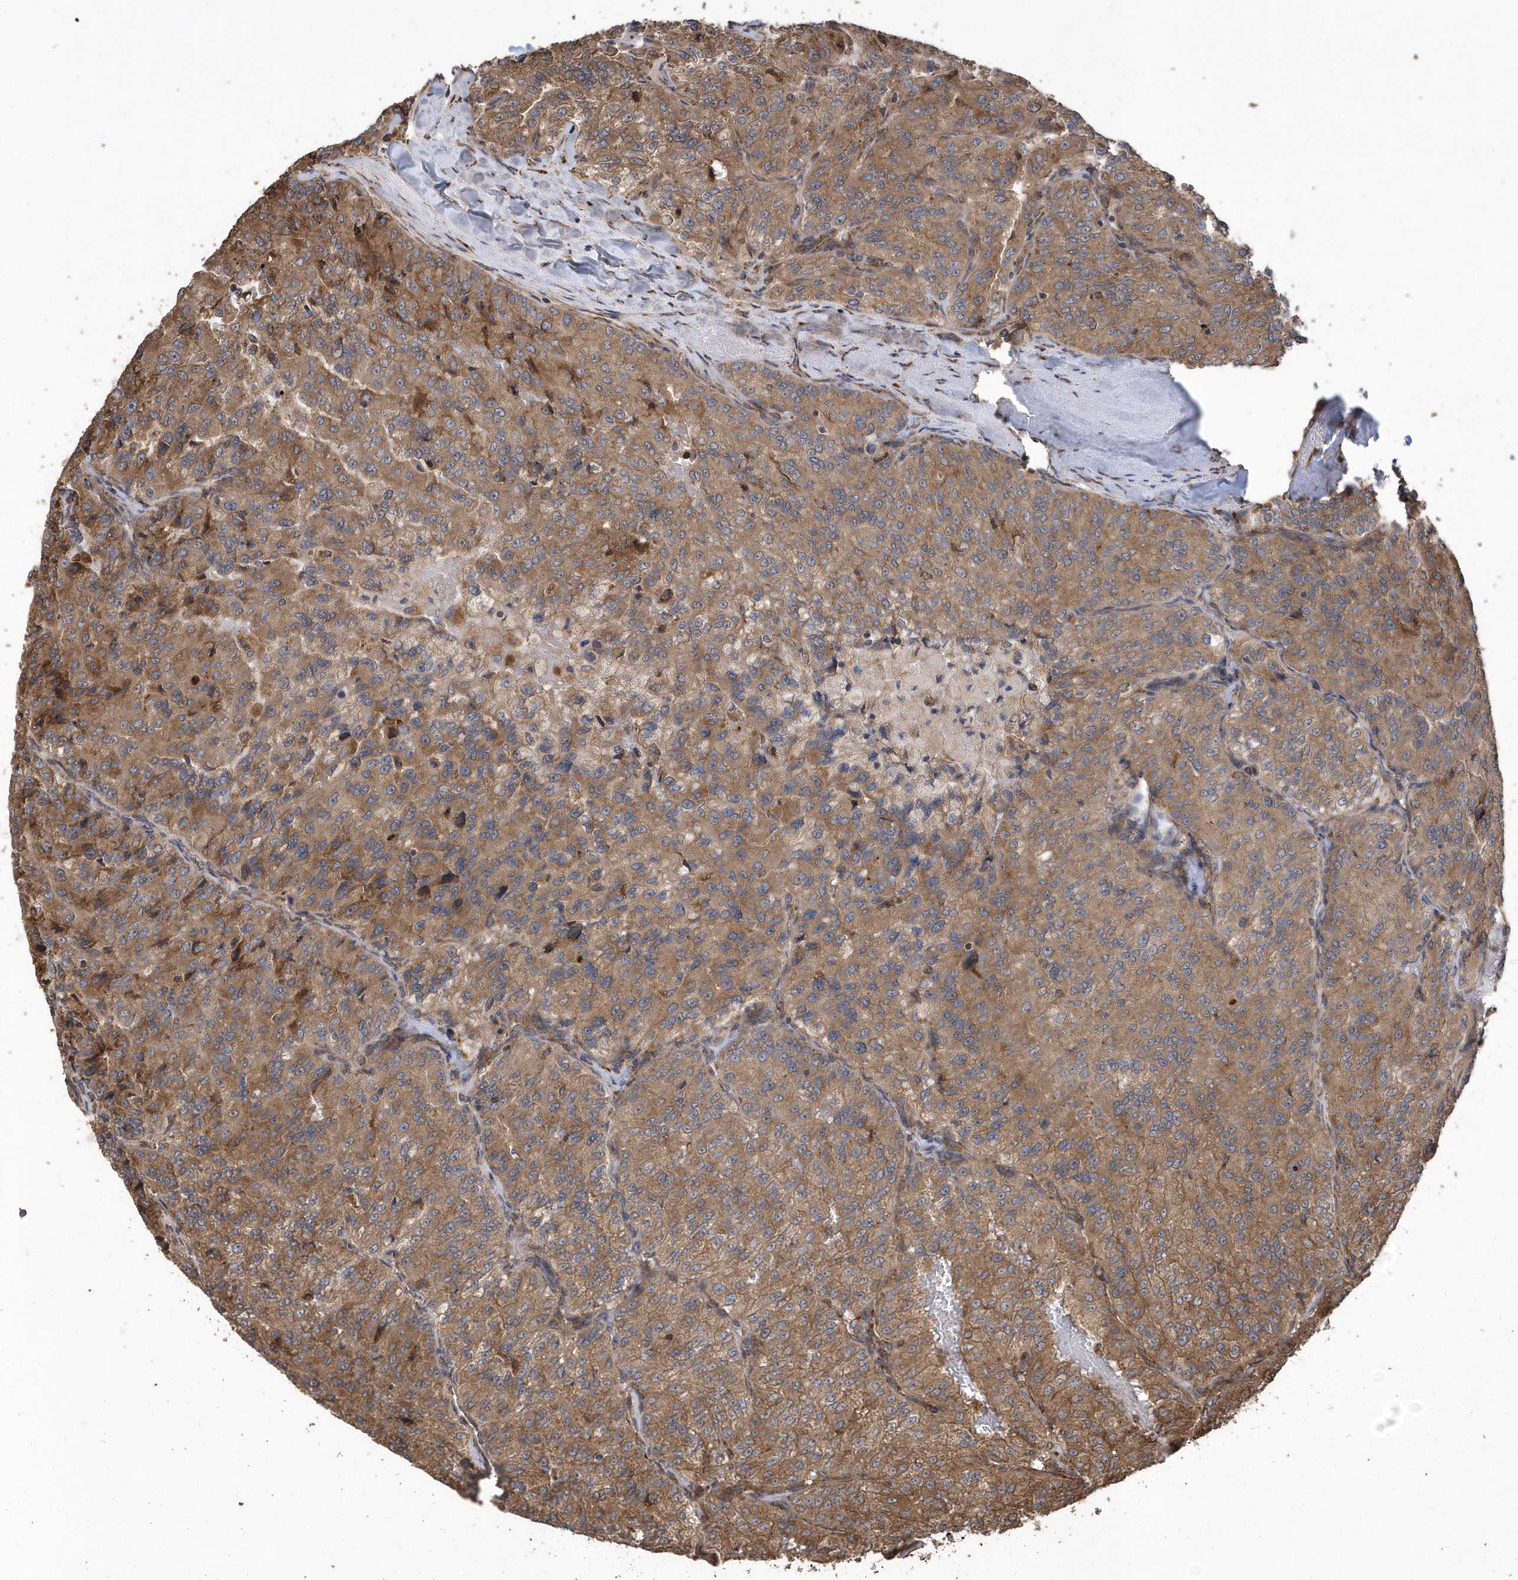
{"staining": {"intensity": "moderate", "quantity": ">75%", "location": "cytoplasmic/membranous"}, "tissue": "renal cancer", "cell_type": "Tumor cells", "image_type": "cancer", "snomed": [{"axis": "morphology", "description": "Adenocarcinoma, NOS"}, {"axis": "topography", "description": "Kidney"}], "caption": "Protein staining of adenocarcinoma (renal) tissue reveals moderate cytoplasmic/membranous positivity in about >75% of tumor cells. (DAB IHC with brightfield microscopy, high magnification).", "gene": "WASHC5", "patient": {"sex": "female", "age": 63}}